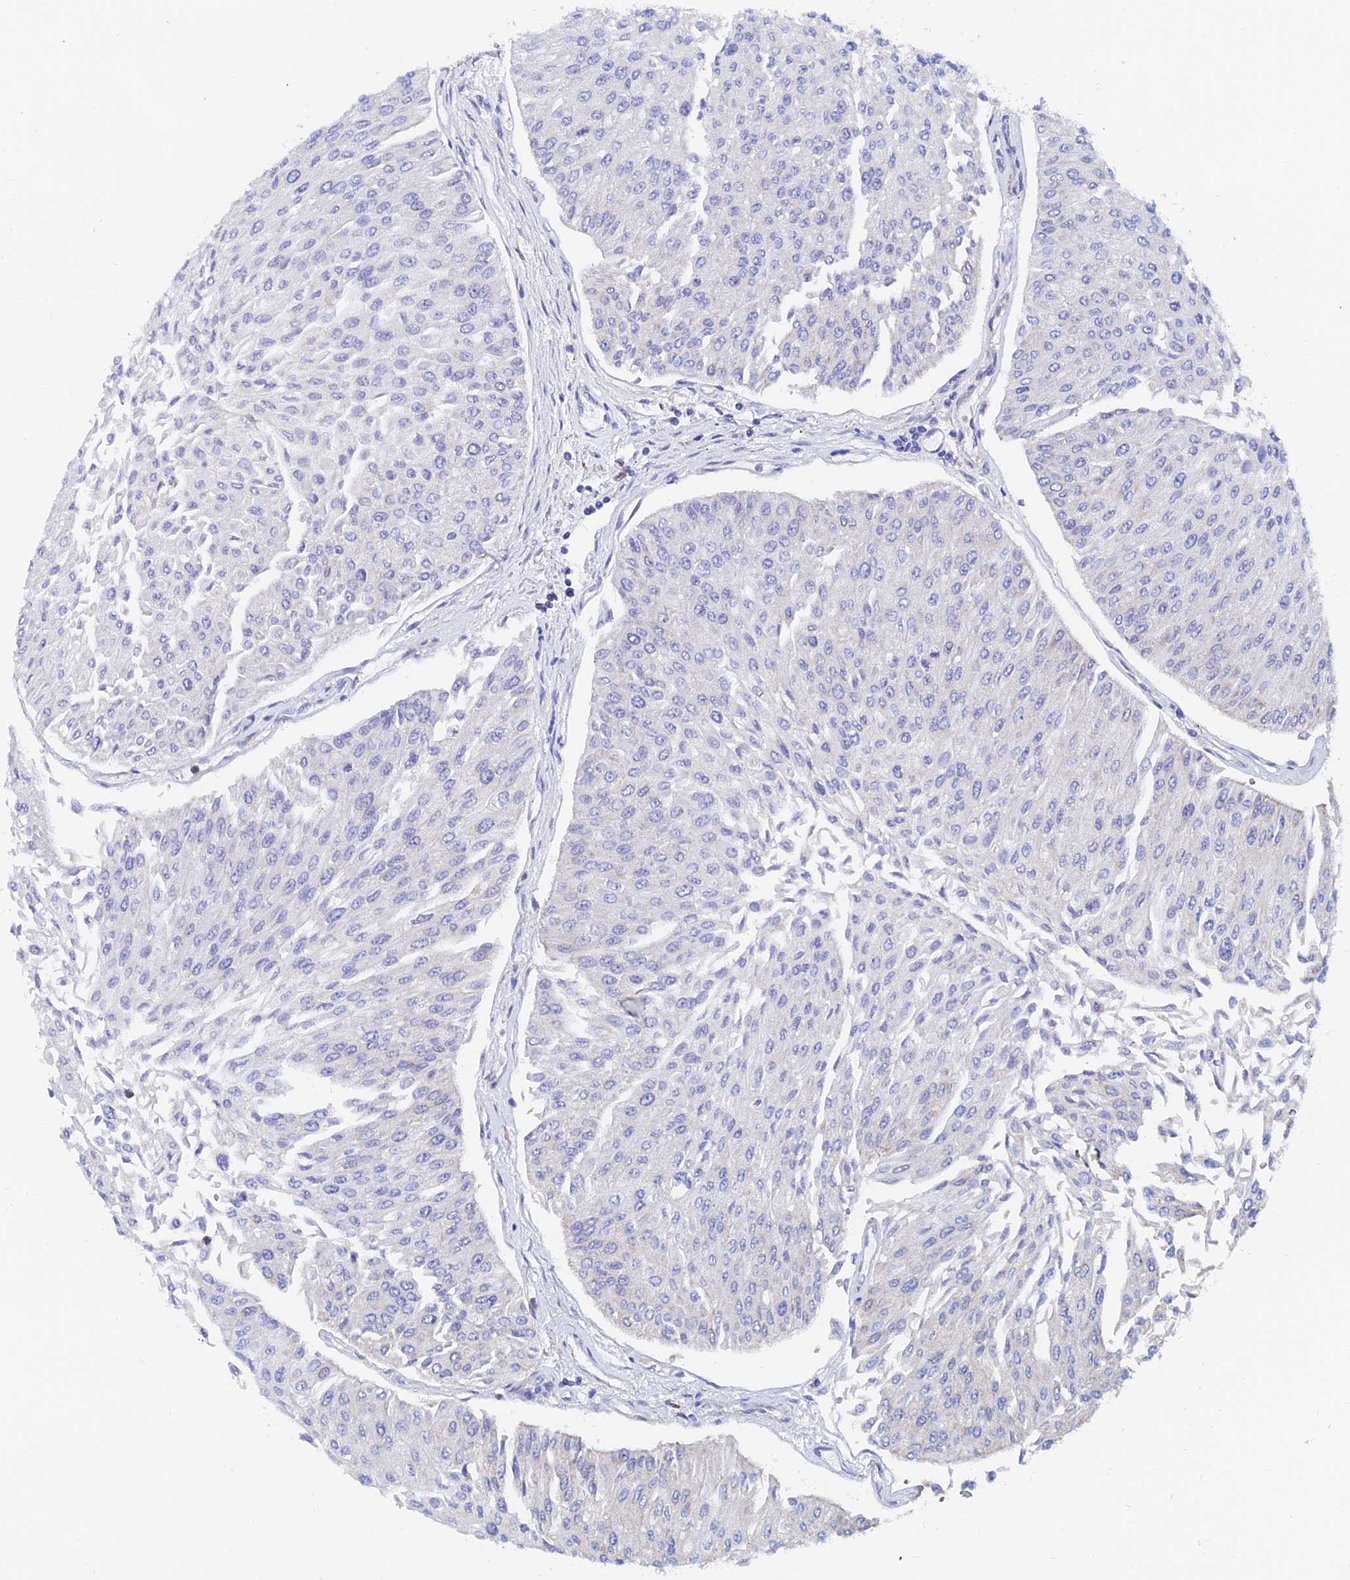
{"staining": {"intensity": "weak", "quantity": "<25%", "location": "cytoplasmic/membranous"}, "tissue": "urothelial cancer", "cell_type": "Tumor cells", "image_type": "cancer", "snomed": [{"axis": "morphology", "description": "Urothelial carcinoma, Low grade"}, {"axis": "topography", "description": "Urinary bladder"}], "caption": "Immunohistochemistry histopathology image of human urothelial carcinoma (low-grade) stained for a protein (brown), which shows no staining in tumor cells.", "gene": "SPNS1", "patient": {"sex": "male", "age": 67}}